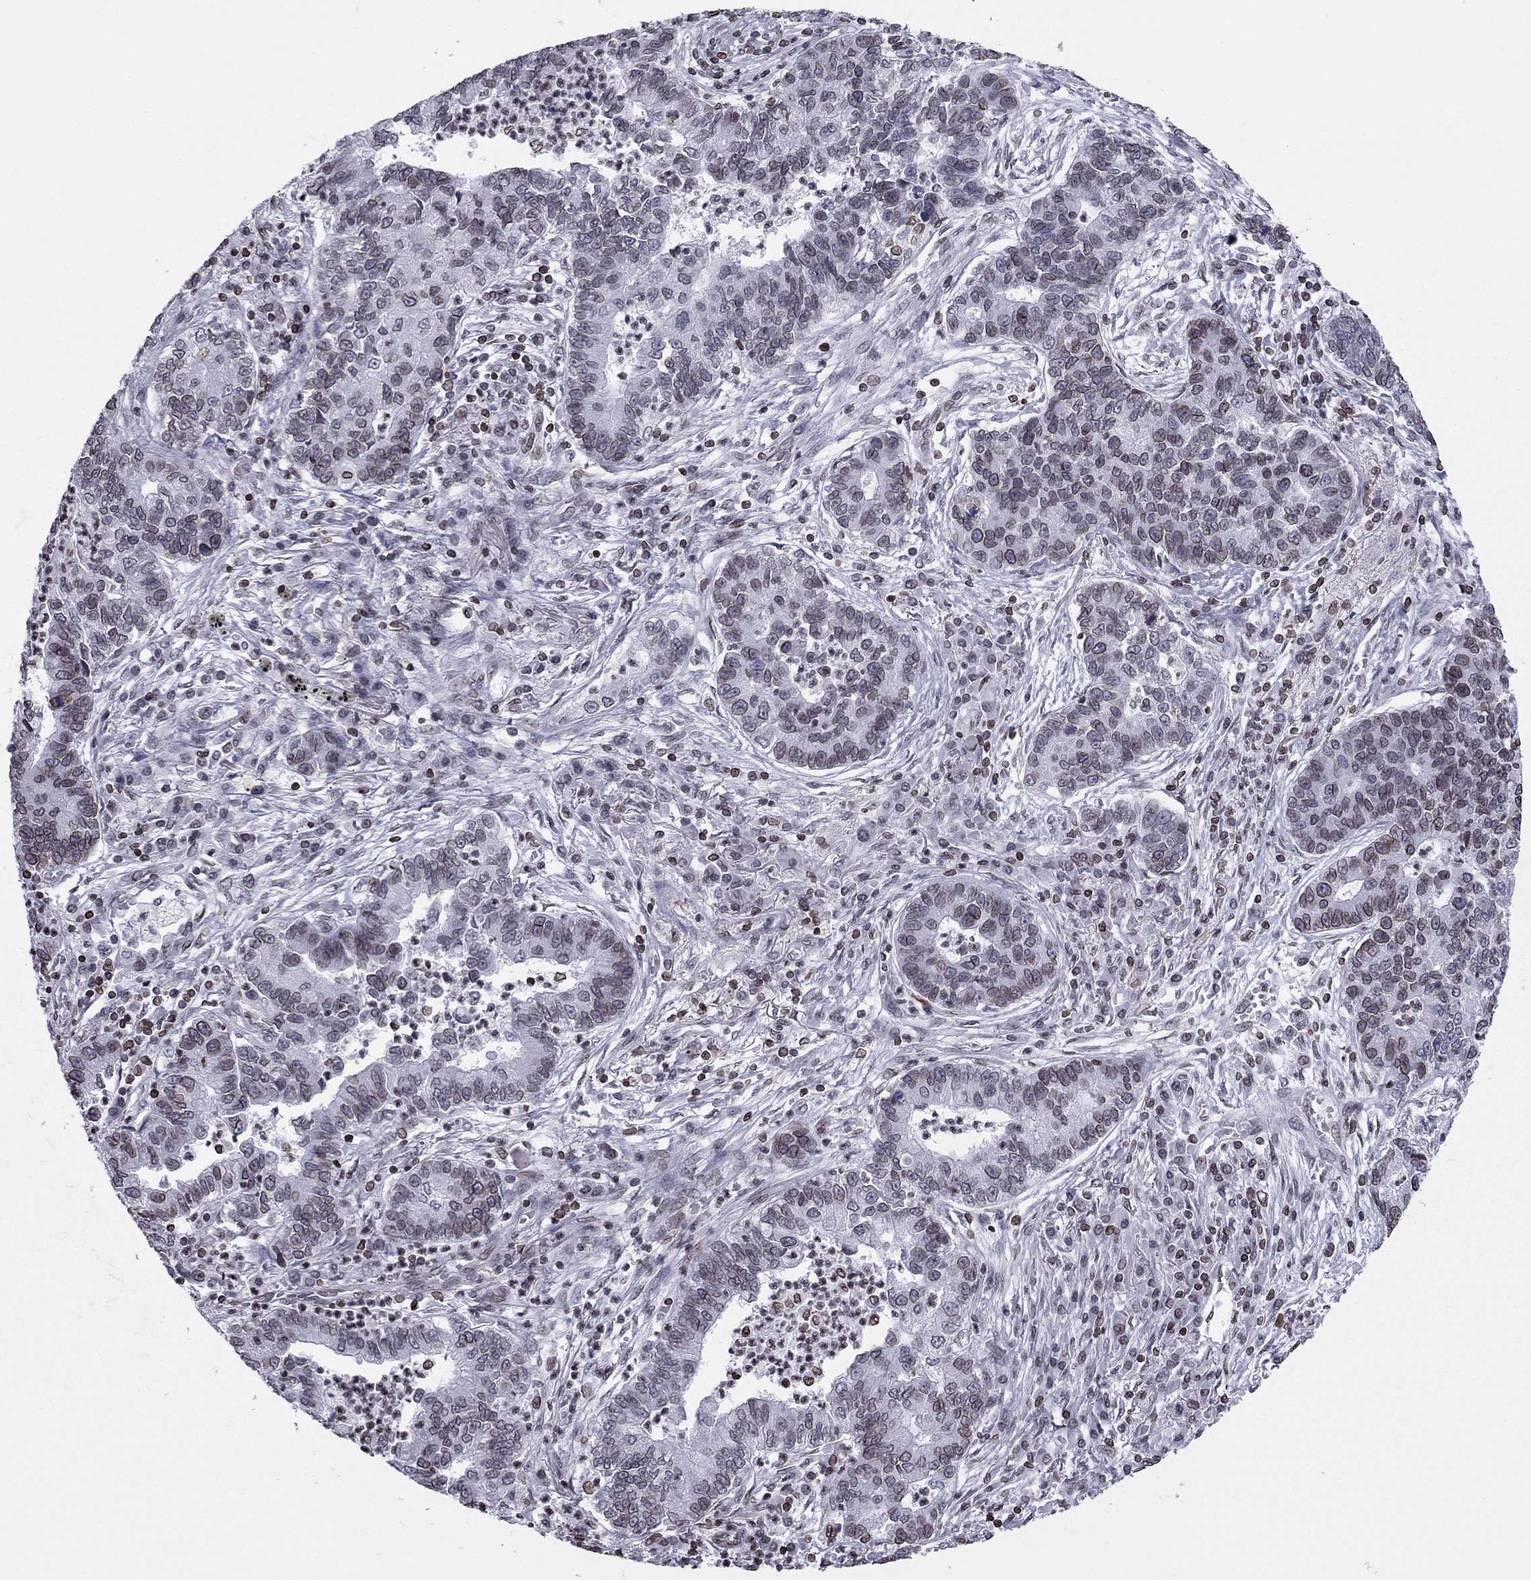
{"staining": {"intensity": "weak", "quantity": ">75%", "location": "cytoplasmic/membranous,nuclear"}, "tissue": "lung cancer", "cell_type": "Tumor cells", "image_type": "cancer", "snomed": [{"axis": "morphology", "description": "Adenocarcinoma, NOS"}, {"axis": "topography", "description": "Lung"}], "caption": "Lung cancer stained with DAB (3,3'-diaminobenzidine) immunohistochemistry (IHC) reveals low levels of weak cytoplasmic/membranous and nuclear positivity in about >75% of tumor cells.", "gene": "ESPL1", "patient": {"sex": "female", "age": 57}}